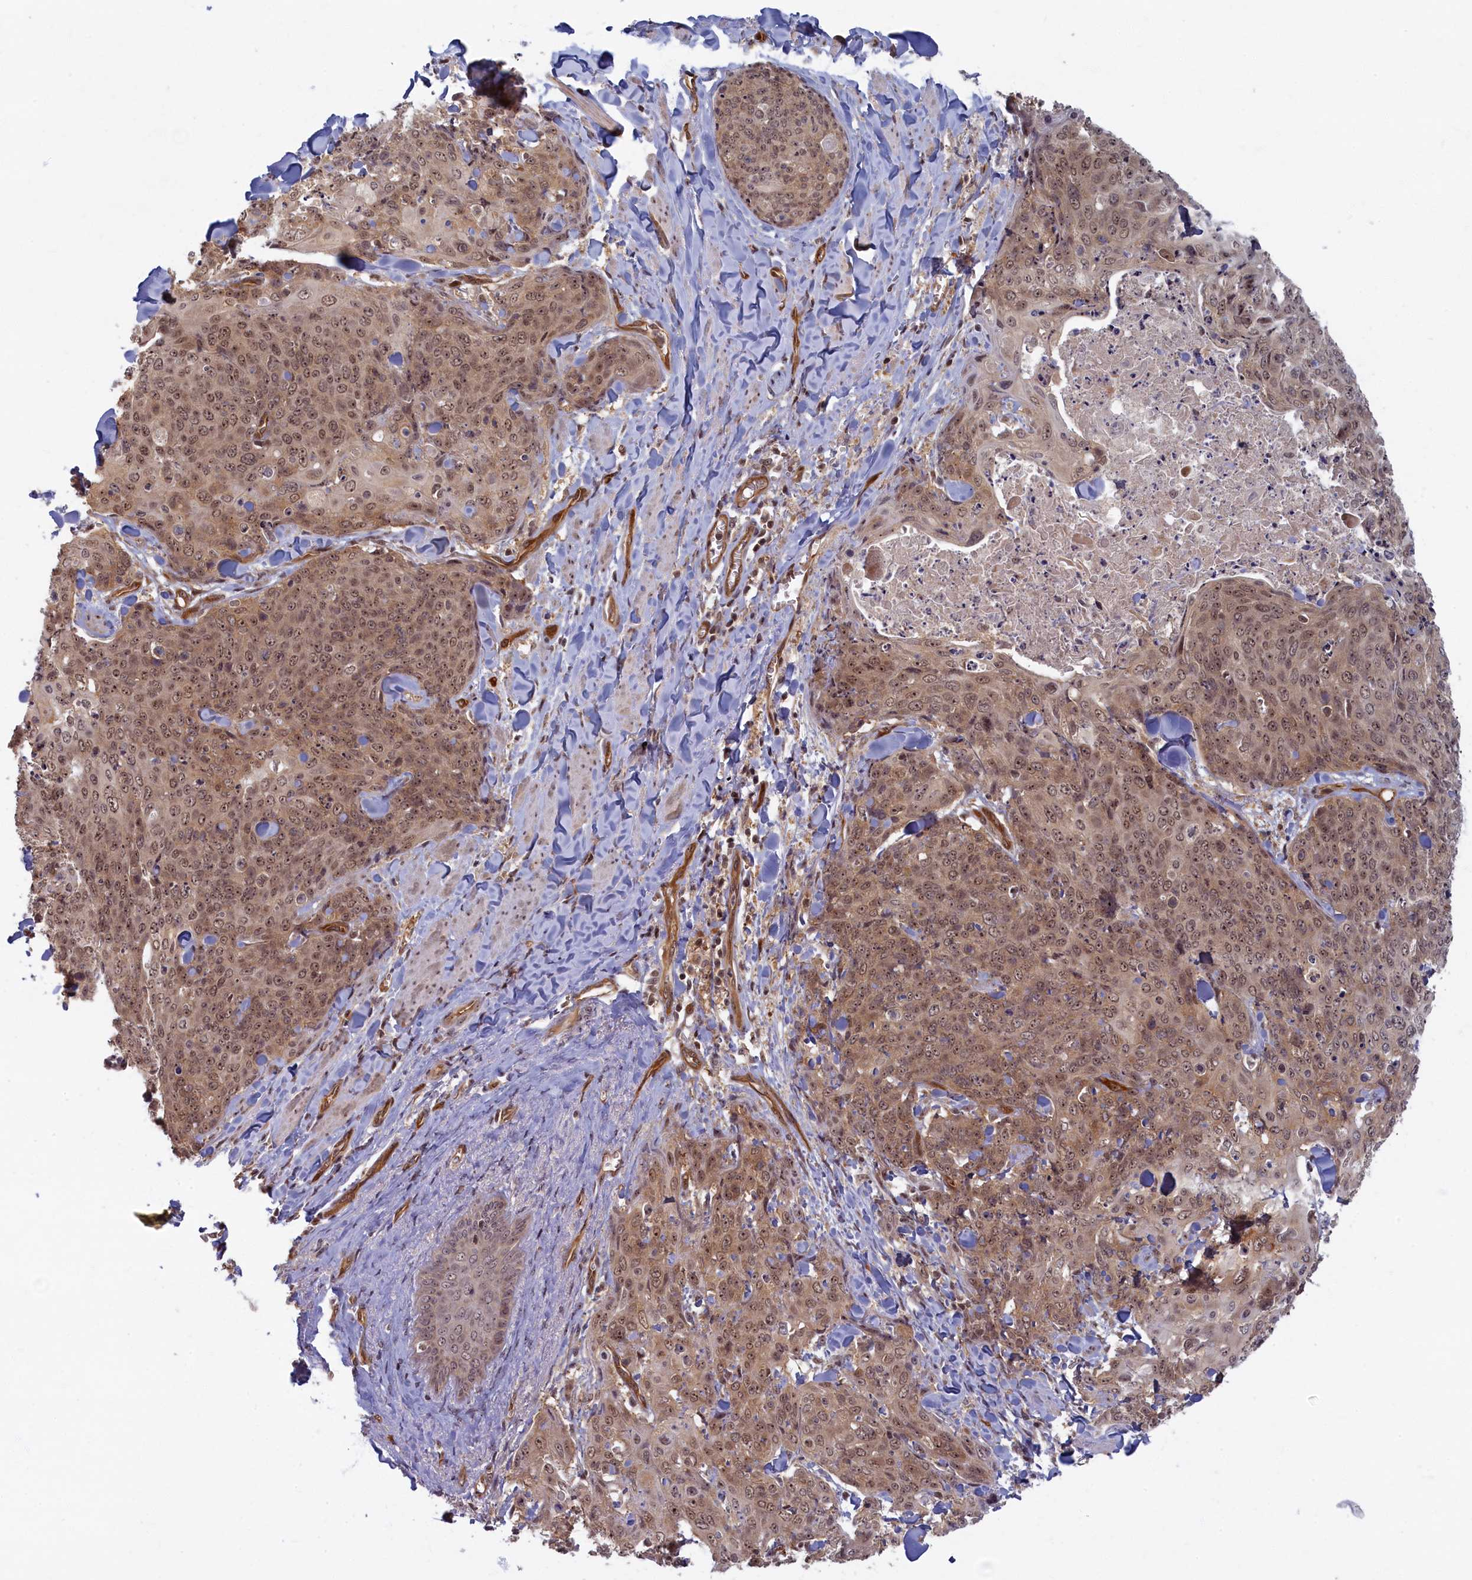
{"staining": {"intensity": "moderate", "quantity": ">75%", "location": "cytoplasmic/membranous,nuclear"}, "tissue": "skin cancer", "cell_type": "Tumor cells", "image_type": "cancer", "snomed": [{"axis": "morphology", "description": "Squamous cell carcinoma, NOS"}, {"axis": "topography", "description": "Skin"}, {"axis": "topography", "description": "Vulva"}], "caption": "This is a photomicrograph of immunohistochemistry staining of skin cancer (squamous cell carcinoma), which shows moderate expression in the cytoplasmic/membranous and nuclear of tumor cells.", "gene": "SNRK", "patient": {"sex": "female", "age": 85}}